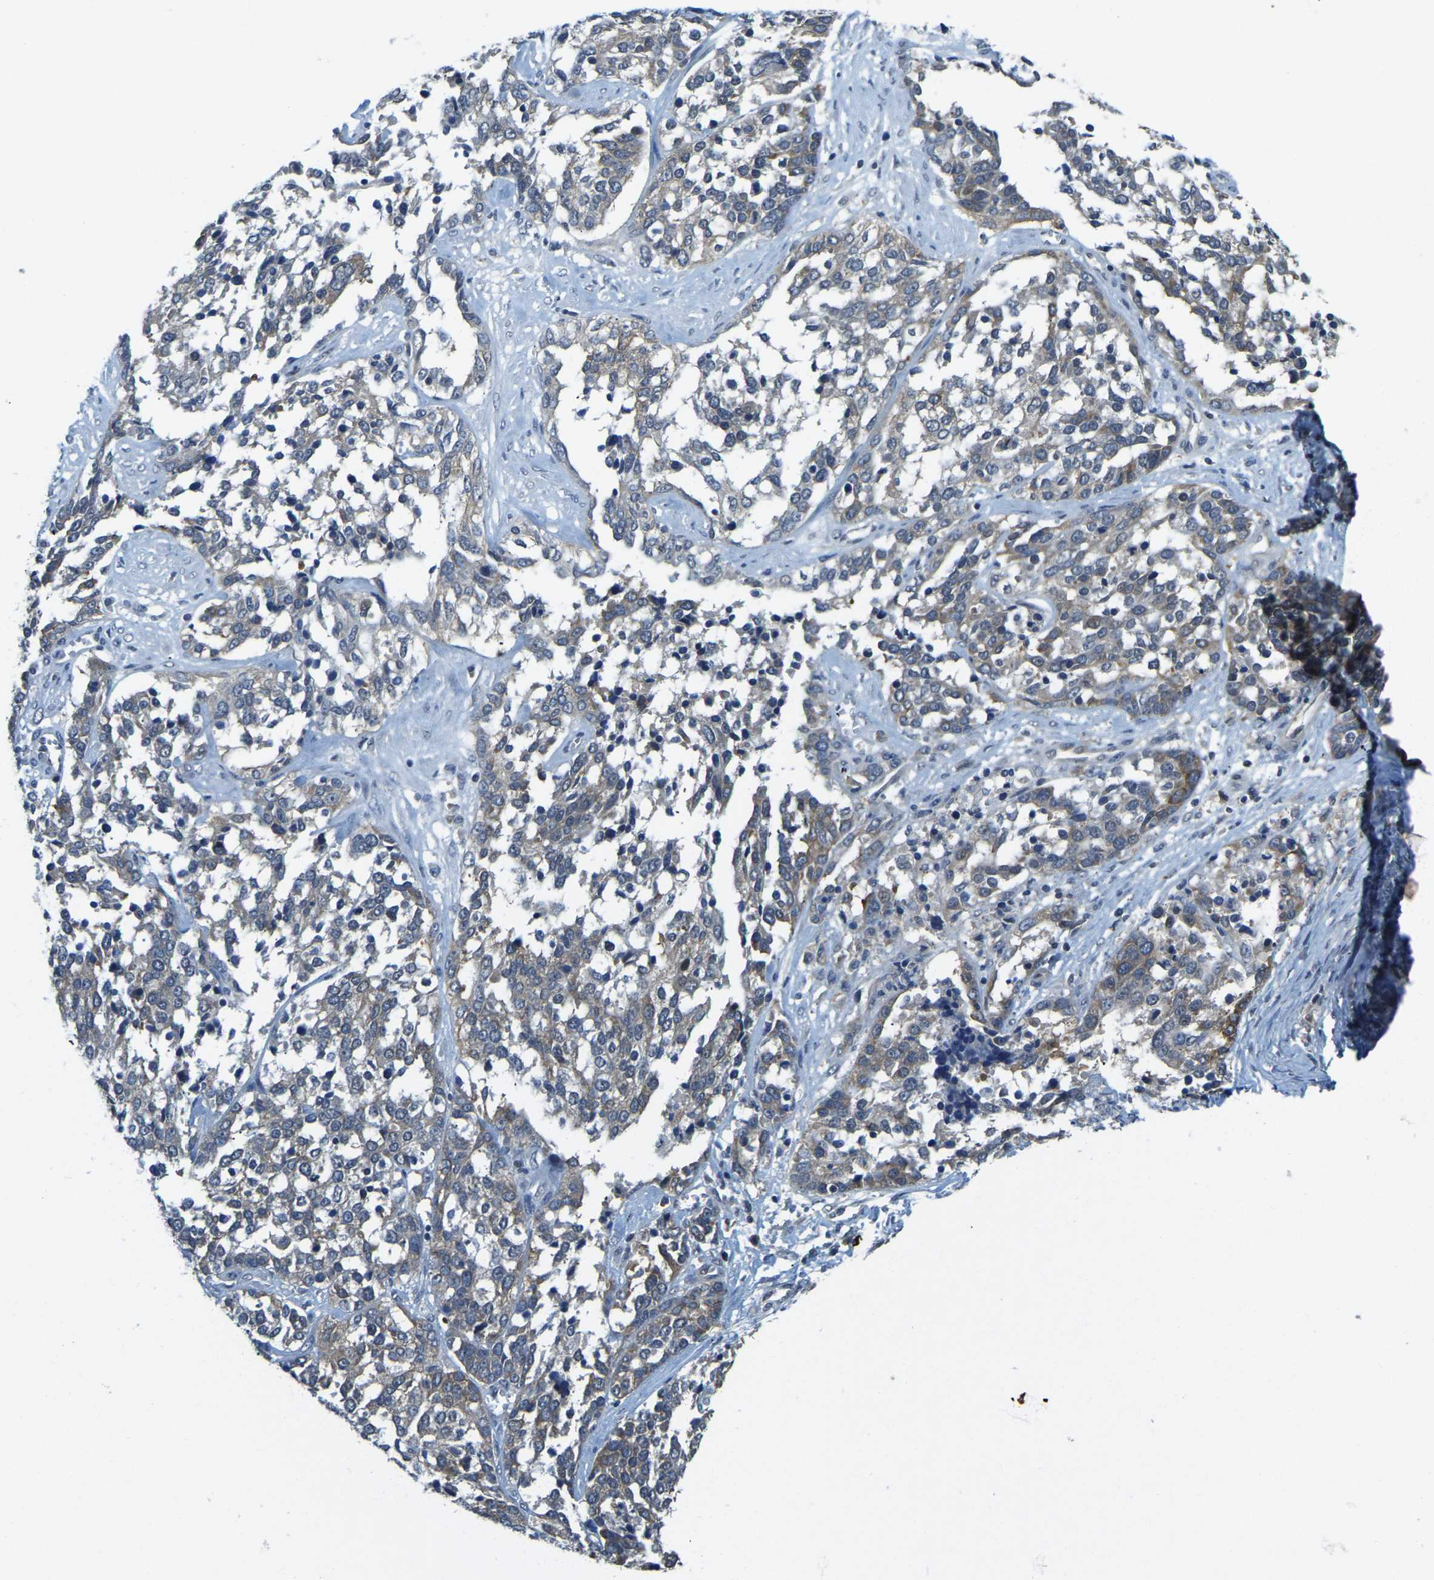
{"staining": {"intensity": "weak", "quantity": "<25%", "location": "cytoplasmic/membranous"}, "tissue": "ovarian cancer", "cell_type": "Tumor cells", "image_type": "cancer", "snomed": [{"axis": "morphology", "description": "Cystadenocarcinoma, serous, NOS"}, {"axis": "topography", "description": "Ovary"}], "caption": "This is an IHC image of human ovarian serous cystadenocarcinoma. There is no staining in tumor cells.", "gene": "AHNAK", "patient": {"sex": "female", "age": 44}}